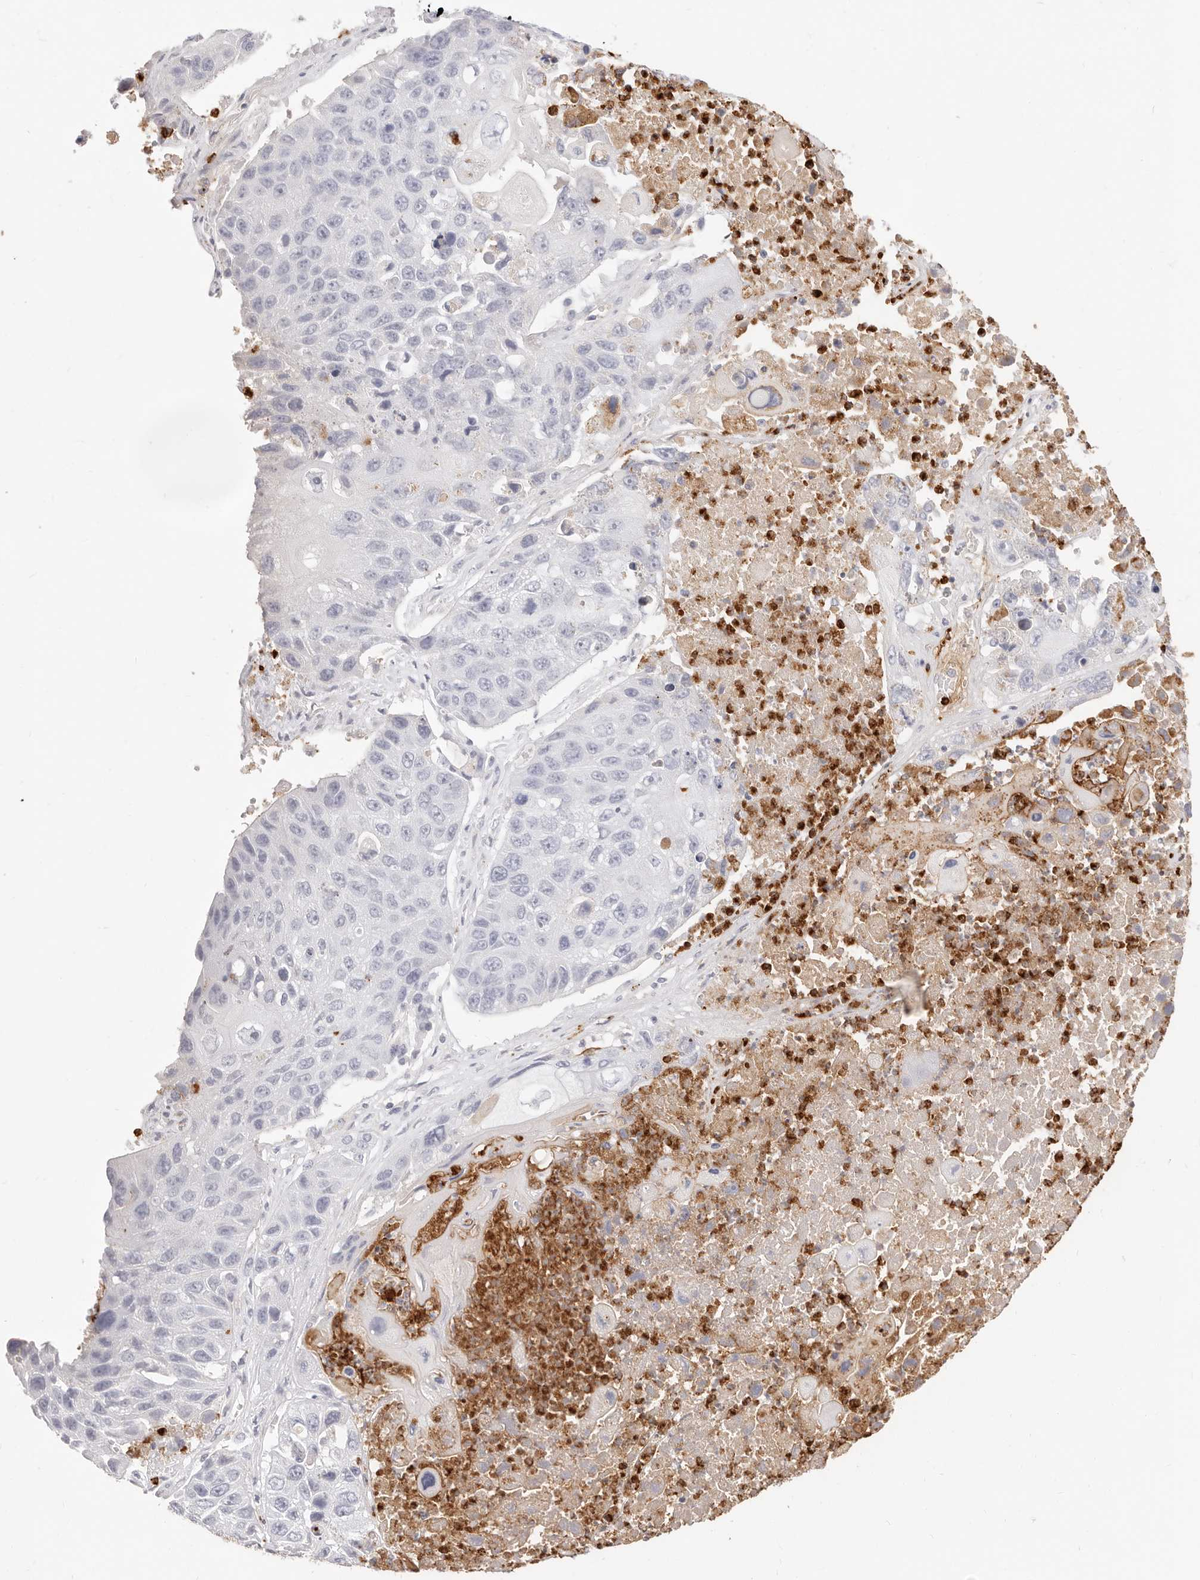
{"staining": {"intensity": "negative", "quantity": "none", "location": "none"}, "tissue": "lung cancer", "cell_type": "Tumor cells", "image_type": "cancer", "snomed": [{"axis": "morphology", "description": "Squamous cell carcinoma, NOS"}, {"axis": "topography", "description": "Lung"}], "caption": "Immunohistochemistry histopathology image of neoplastic tissue: human lung cancer (squamous cell carcinoma) stained with DAB shows no significant protein positivity in tumor cells.", "gene": "CAMP", "patient": {"sex": "male", "age": 61}}